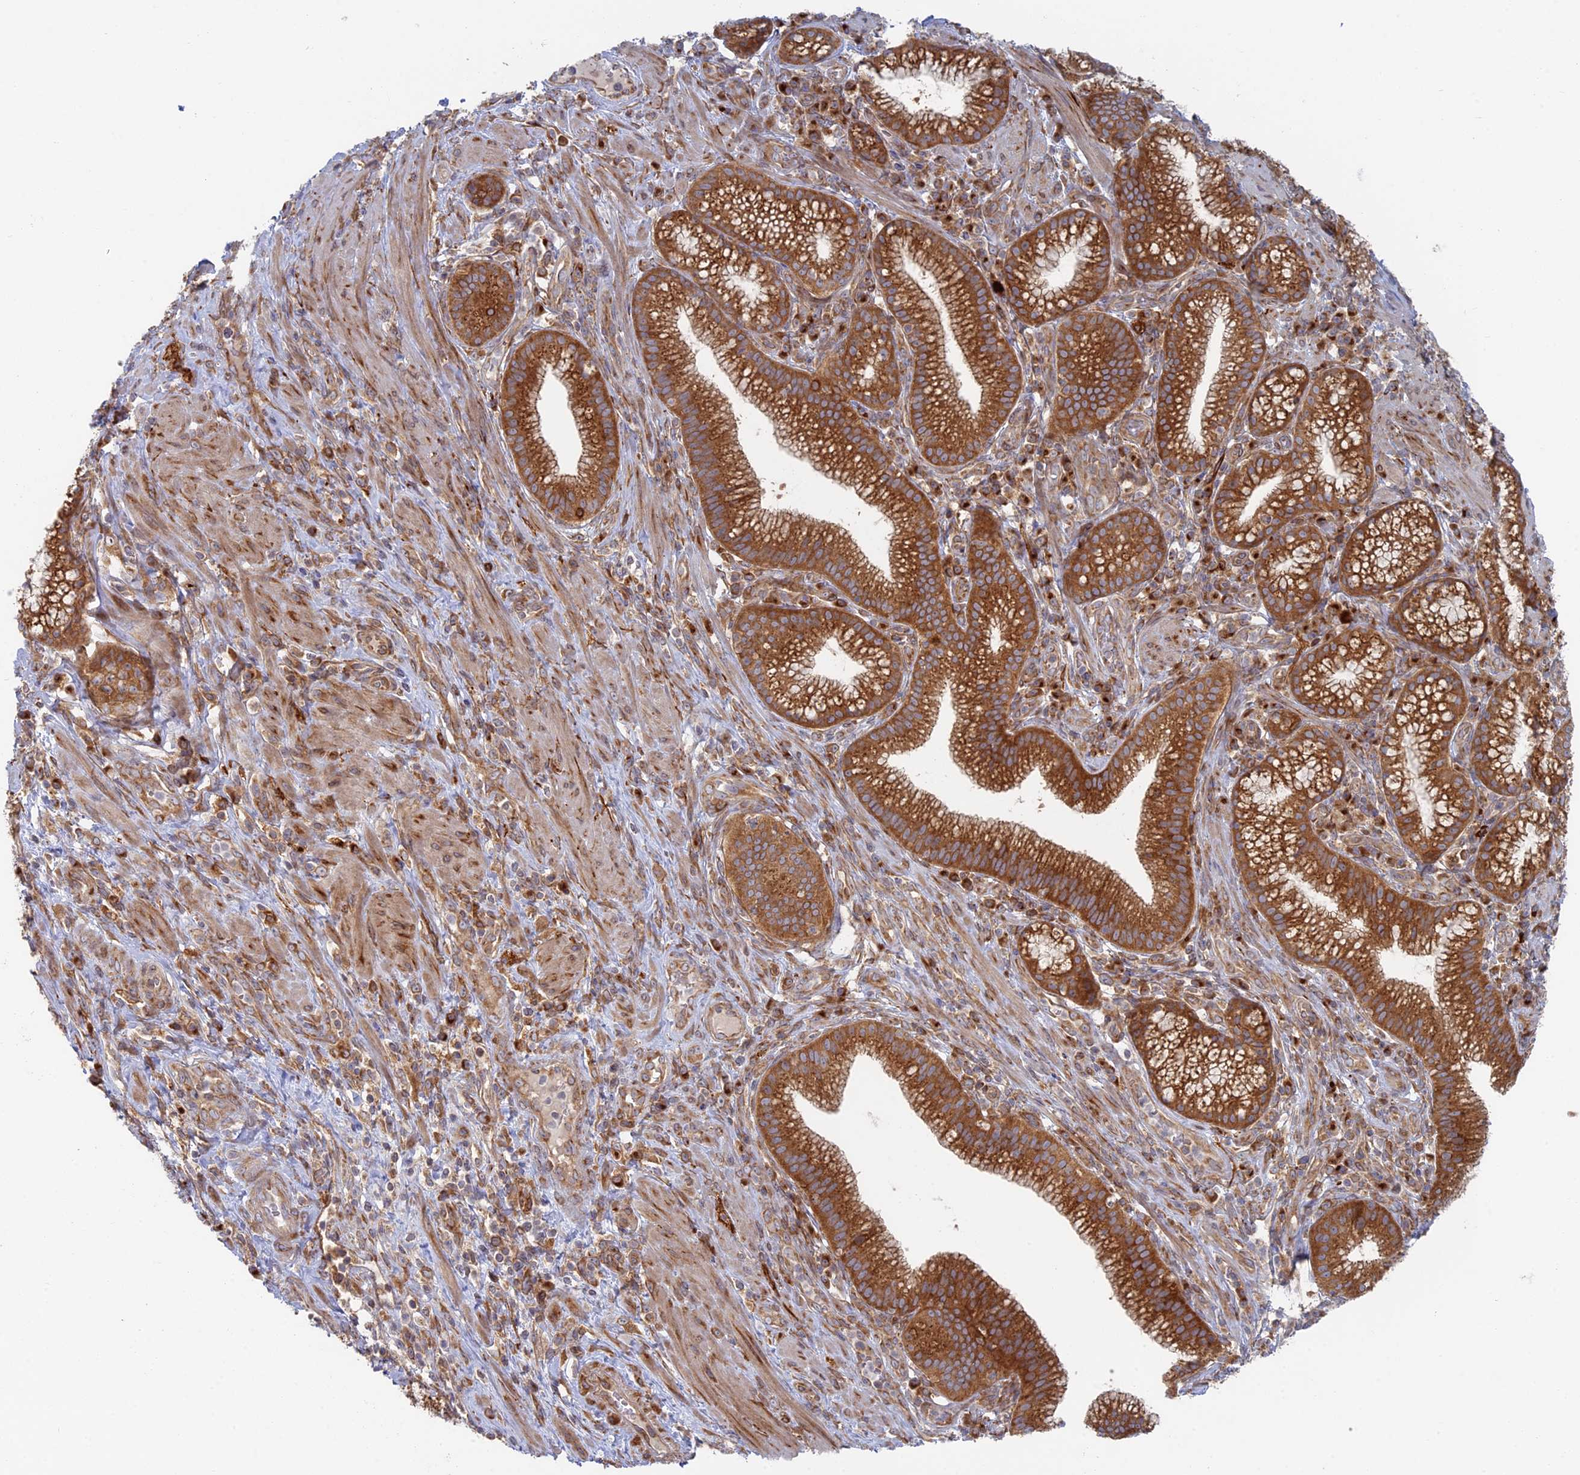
{"staining": {"intensity": "moderate", "quantity": ">75%", "location": "cytoplasmic/membranous"}, "tissue": "pancreatic cancer", "cell_type": "Tumor cells", "image_type": "cancer", "snomed": [{"axis": "morphology", "description": "Adenocarcinoma, NOS"}, {"axis": "topography", "description": "Pancreas"}], "caption": "Pancreatic cancer (adenocarcinoma) stained with a protein marker displays moderate staining in tumor cells.", "gene": "TBC1D30", "patient": {"sex": "male", "age": 72}}